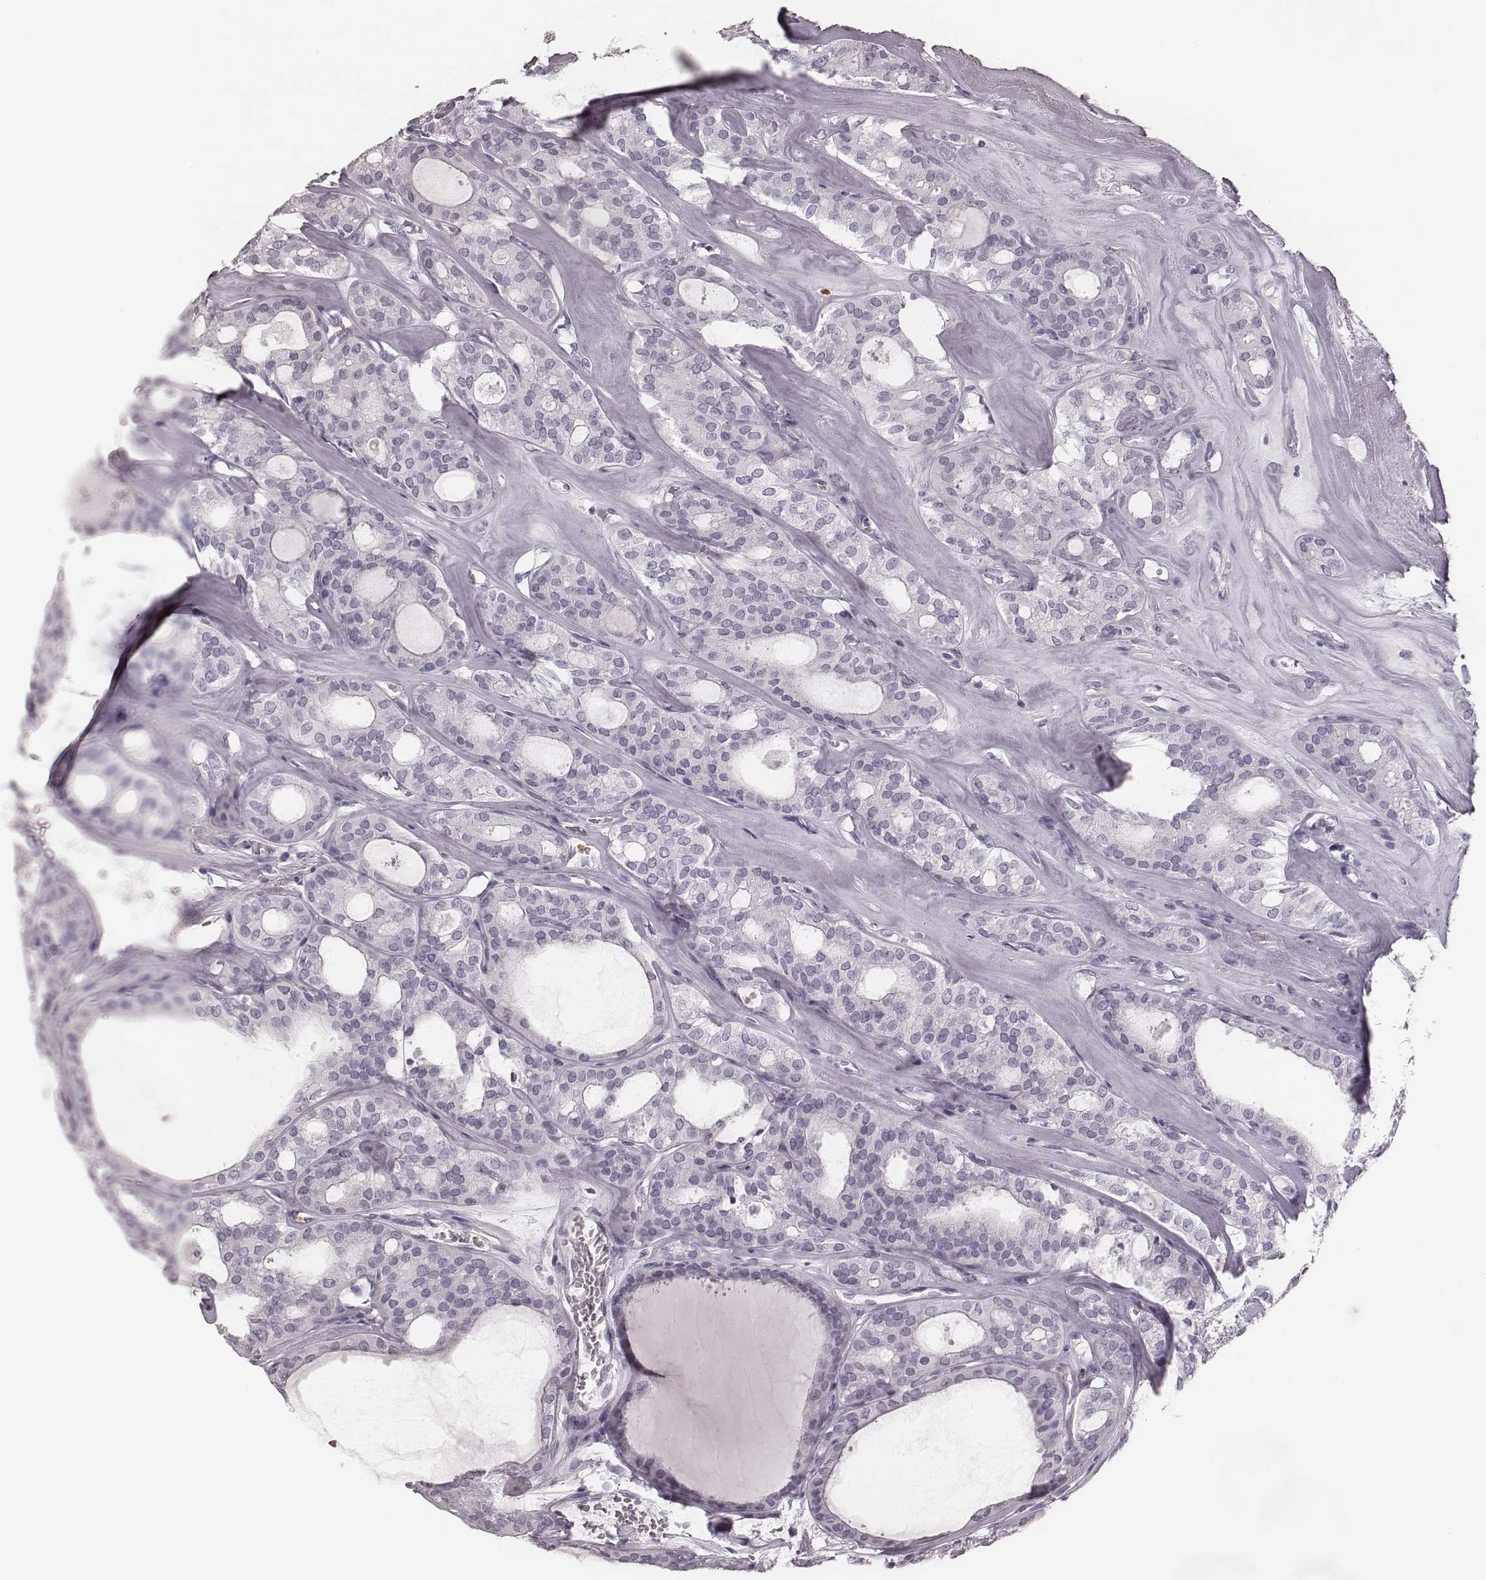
{"staining": {"intensity": "negative", "quantity": "none", "location": "none"}, "tissue": "thyroid cancer", "cell_type": "Tumor cells", "image_type": "cancer", "snomed": [{"axis": "morphology", "description": "Follicular adenoma carcinoma, NOS"}, {"axis": "topography", "description": "Thyroid gland"}], "caption": "The image shows no significant positivity in tumor cells of thyroid cancer (follicular adenoma carcinoma). The staining is performed using DAB (3,3'-diaminobenzidine) brown chromogen with nuclei counter-stained in using hematoxylin.", "gene": "ELANE", "patient": {"sex": "male", "age": 75}}